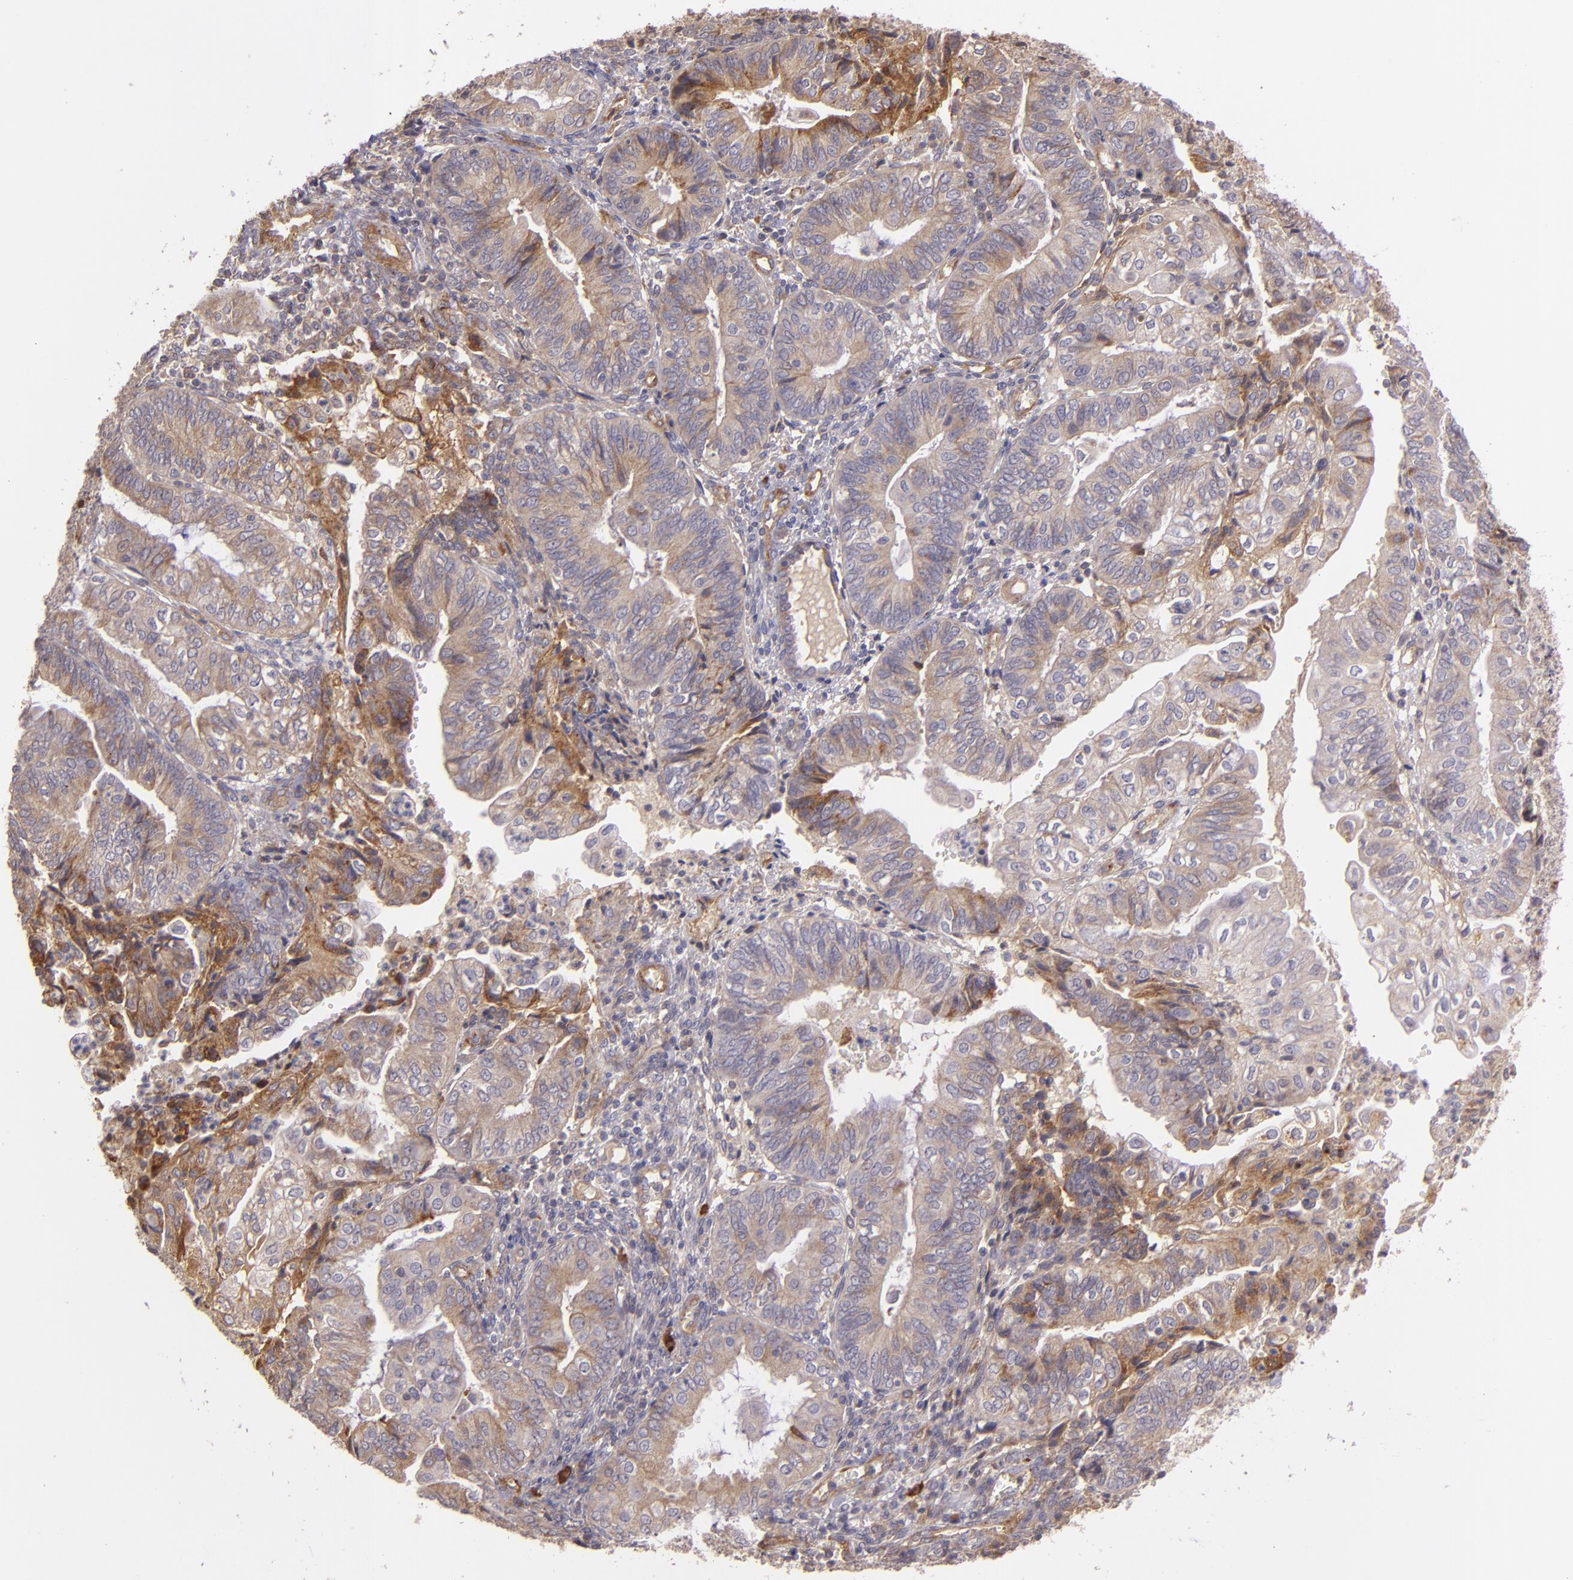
{"staining": {"intensity": "moderate", "quantity": ">75%", "location": "cytoplasmic/membranous"}, "tissue": "endometrial cancer", "cell_type": "Tumor cells", "image_type": "cancer", "snomed": [{"axis": "morphology", "description": "Adenocarcinoma, NOS"}, {"axis": "topography", "description": "Endometrium"}], "caption": "The immunohistochemical stain labels moderate cytoplasmic/membranous positivity in tumor cells of adenocarcinoma (endometrial) tissue. Nuclei are stained in blue.", "gene": "ECE1", "patient": {"sex": "female", "age": 55}}